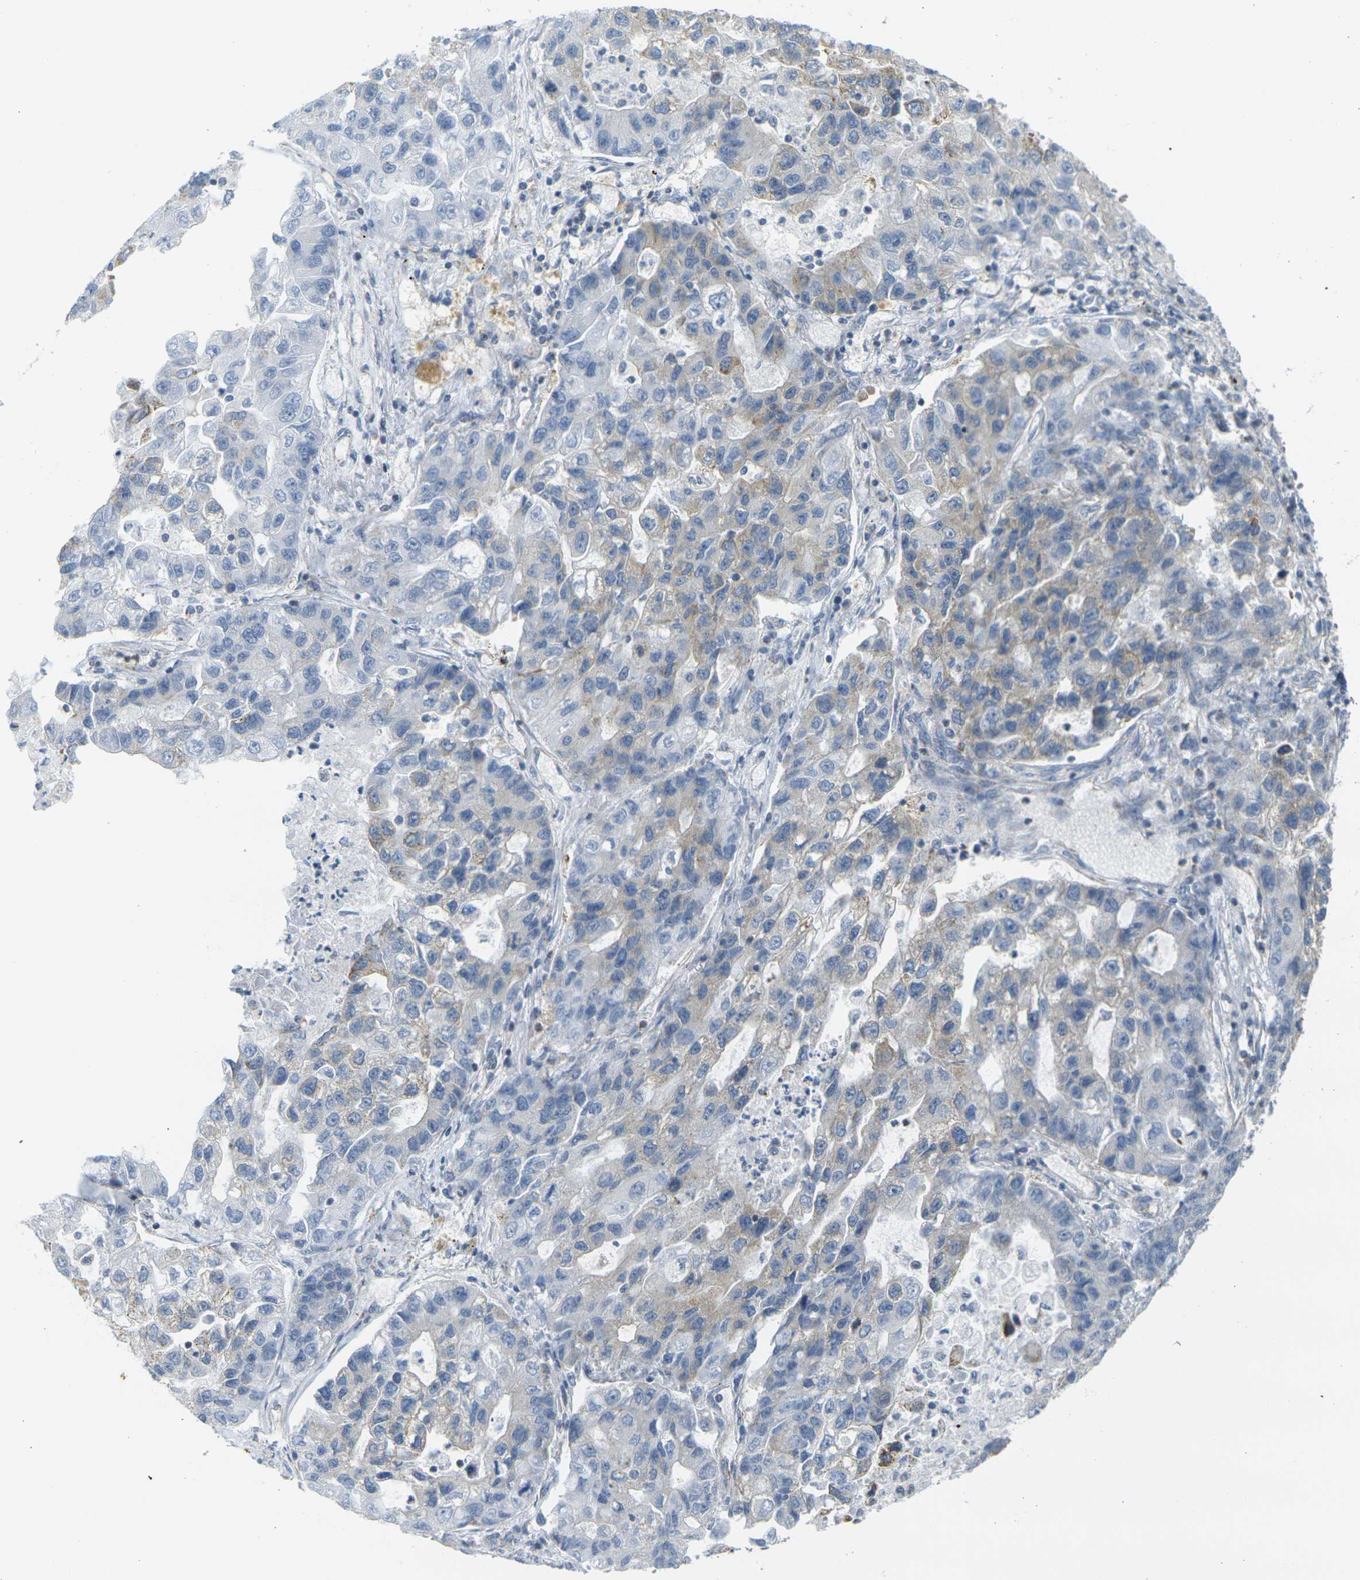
{"staining": {"intensity": "weak", "quantity": "25%-75%", "location": "cytoplasmic/membranous"}, "tissue": "lung cancer", "cell_type": "Tumor cells", "image_type": "cancer", "snomed": [{"axis": "morphology", "description": "Adenocarcinoma, NOS"}, {"axis": "topography", "description": "Lung"}], "caption": "The immunohistochemical stain highlights weak cytoplasmic/membranous expression in tumor cells of adenocarcinoma (lung) tissue.", "gene": "PARD6B", "patient": {"sex": "female", "age": 51}}